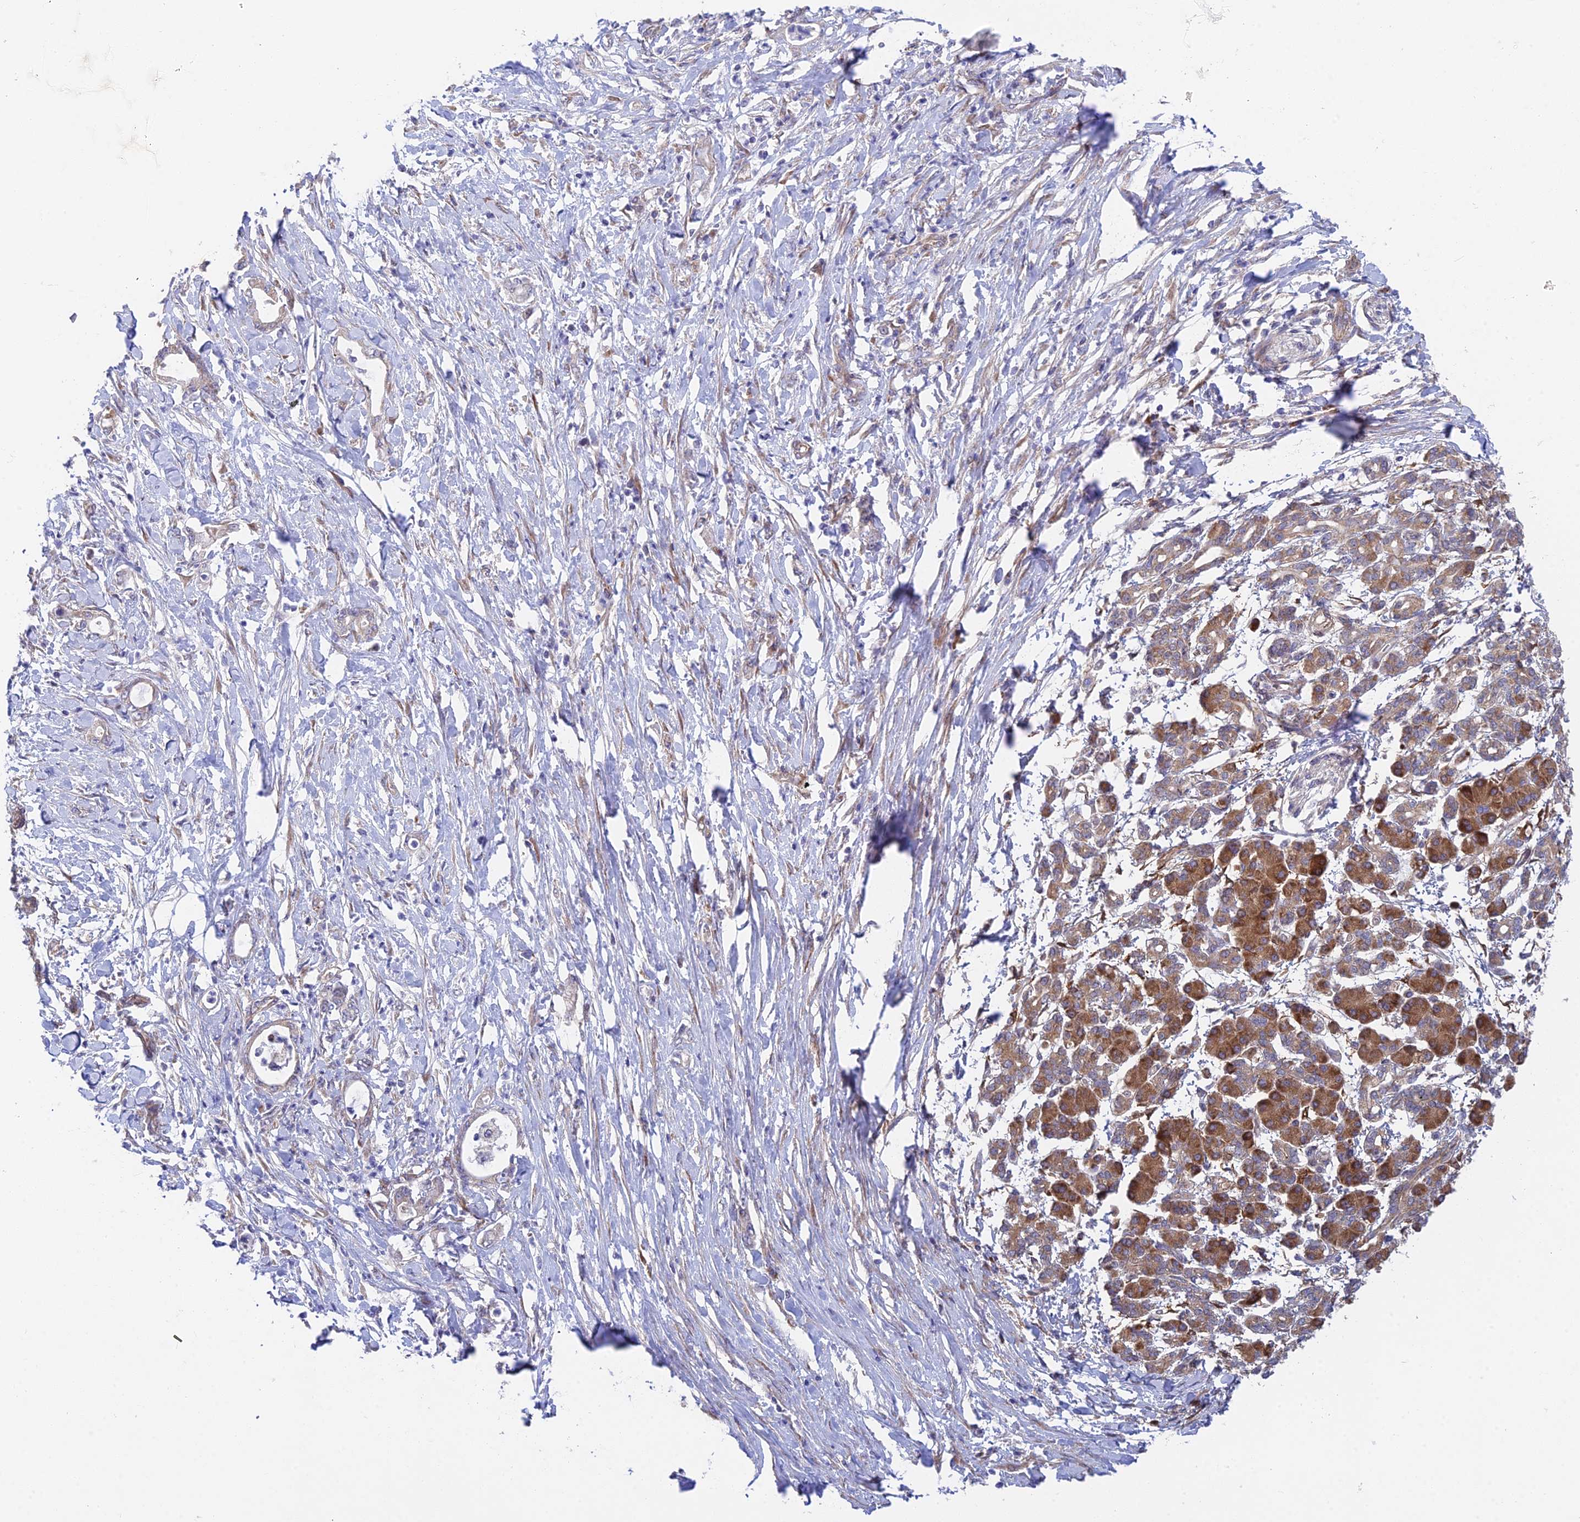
{"staining": {"intensity": "weak", "quantity": "<25%", "location": "cytoplasmic/membranous"}, "tissue": "pancreatic cancer", "cell_type": "Tumor cells", "image_type": "cancer", "snomed": [{"axis": "morphology", "description": "Normal tissue, NOS"}, {"axis": "morphology", "description": "Adenocarcinoma, NOS"}, {"axis": "topography", "description": "Pancreas"}], "caption": "The photomicrograph demonstrates no staining of tumor cells in pancreatic cancer (adenocarcinoma).", "gene": "INCA1", "patient": {"sex": "female", "age": 55}}